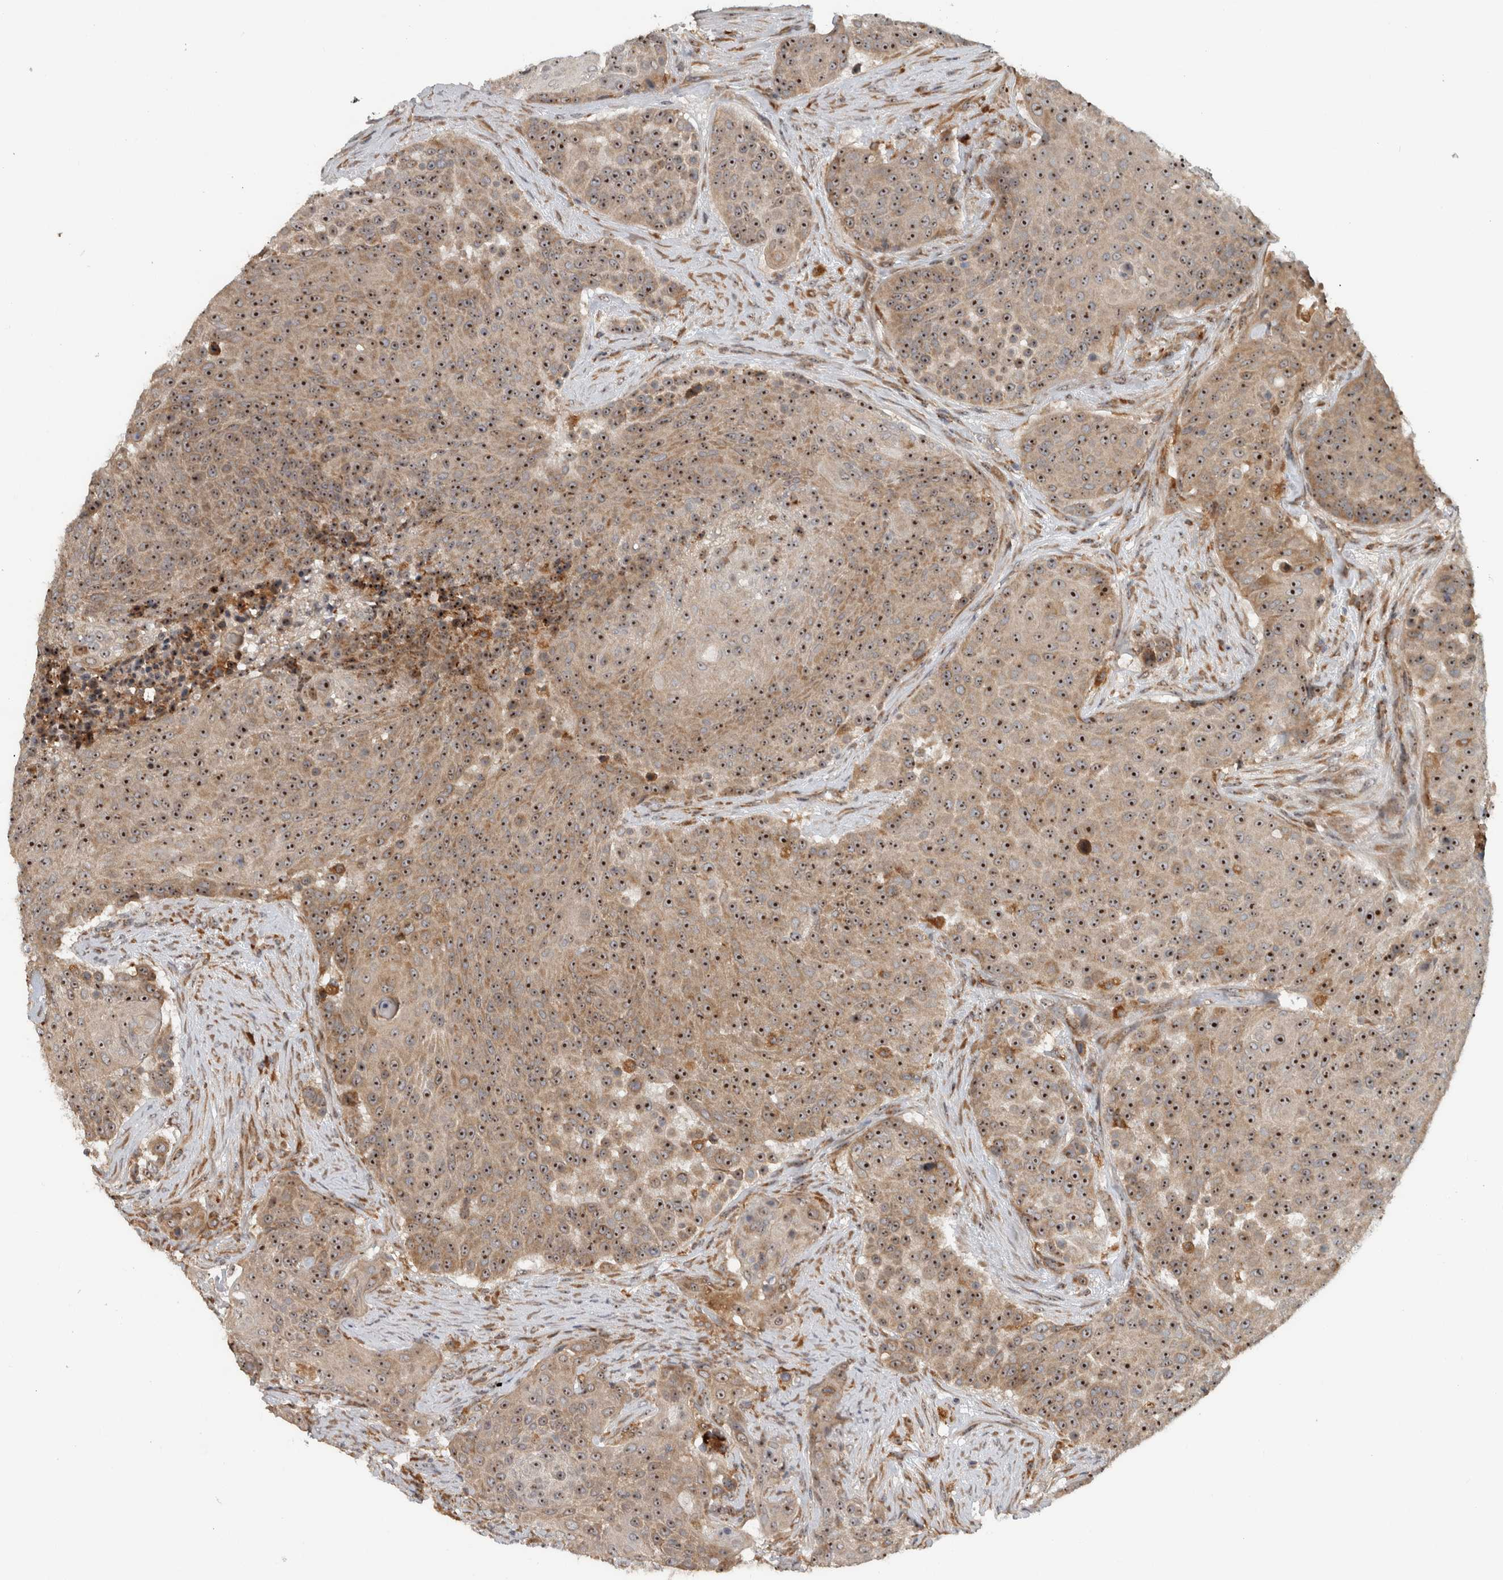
{"staining": {"intensity": "strong", "quantity": ">75%", "location": "nuclear"}, "tissue": "urothelial cancer", "cell_type": "Tumor cells", "image_type": "cancer", "snomed": [{"axis": "morphology", "description": "Urothelial carcinoma, High grade"}, {"axis": "topography", "description": "Urinary bladder"}], "caption": "Urothelial cancer stained with a protein marker reveals strong staining in tumor cells.", "gene": "GPR137B", "patient": {"sex": "female", "age": 63}}